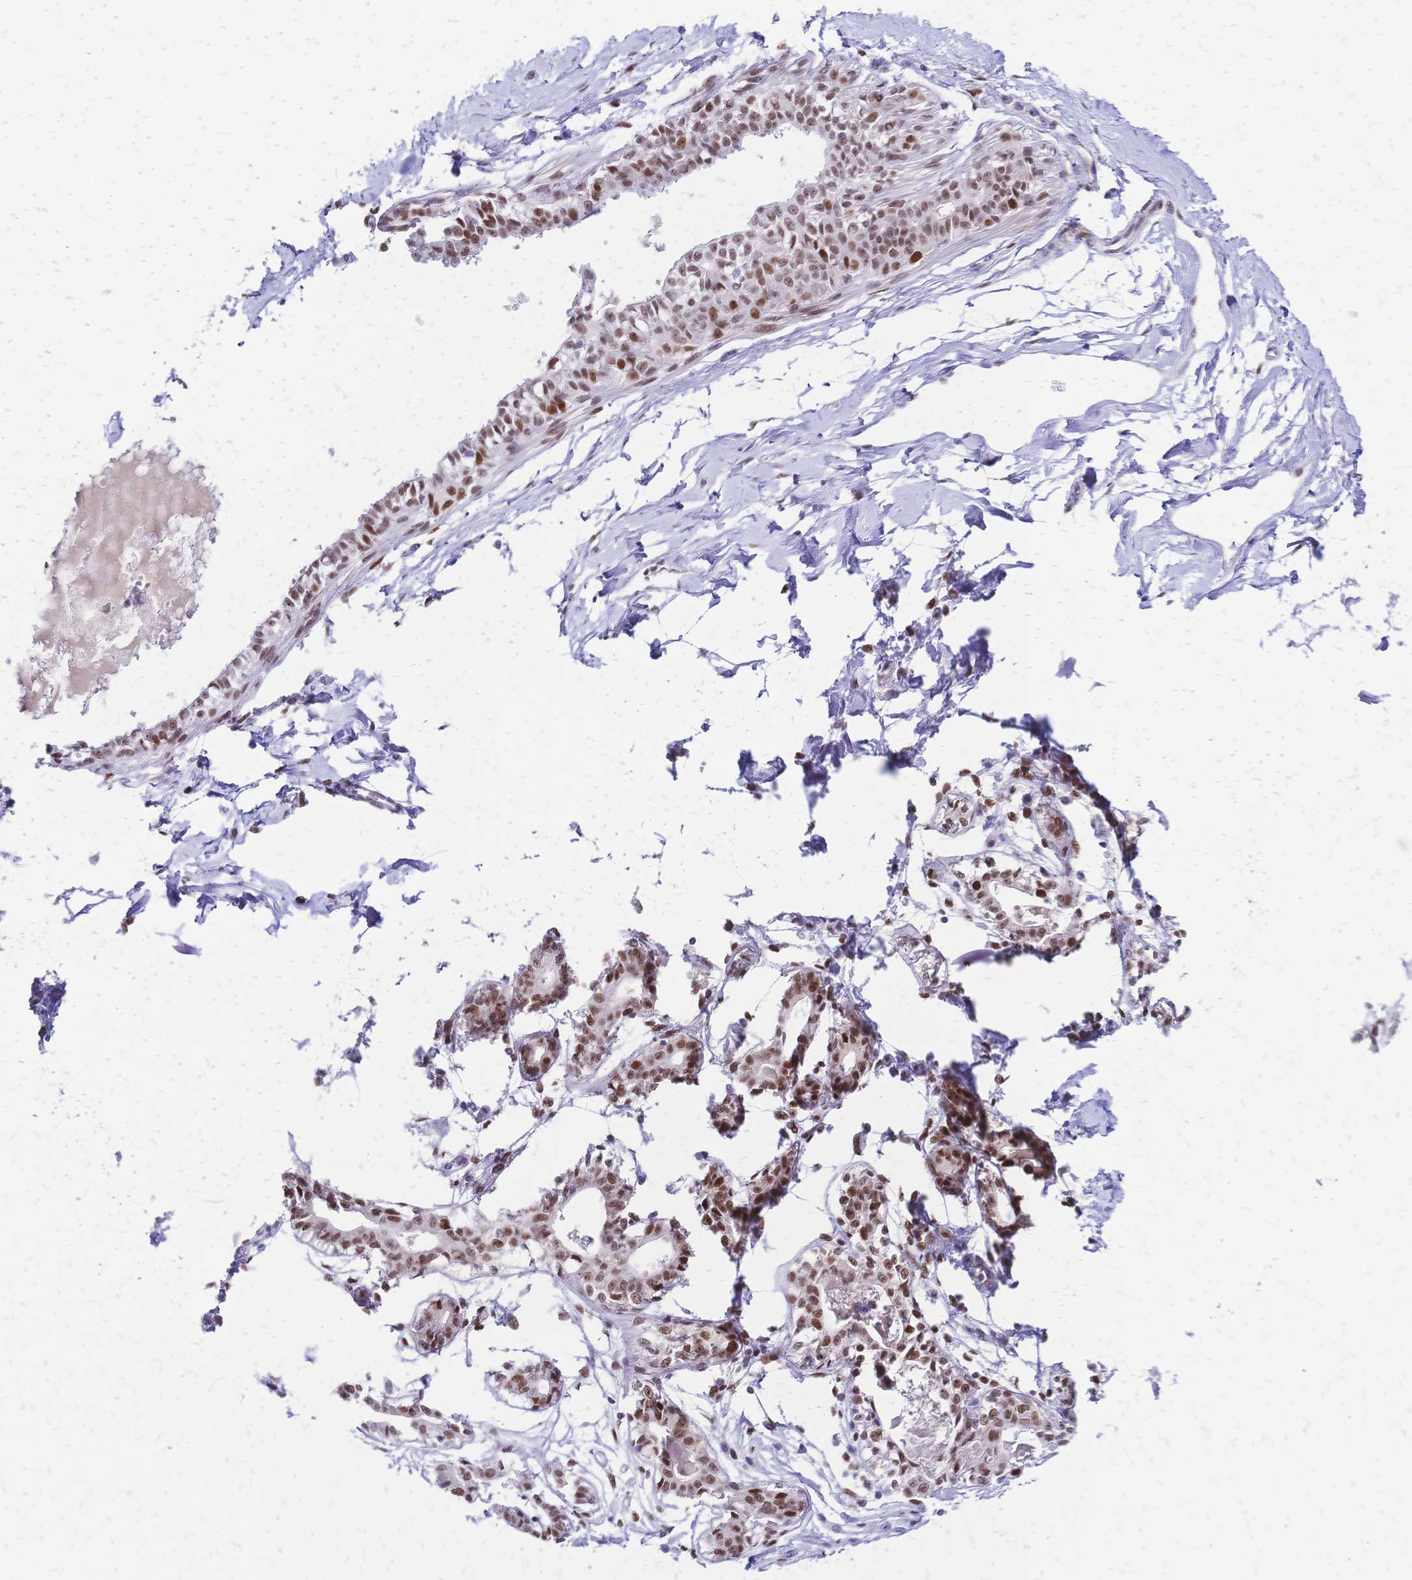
{"staining": {"intensity": "negative", "quantity": "none", "location": "none"}, "tissue": "breast", "cell_type": "Adipocytes", "image_type": "normal", "snomed": [{"axis": "morphology", "description": "Normal tissue, NOS"}, {"axis": "topography", "description": "Breast"}], "caption": "An immunohistochemistry (IHC) photomicrograph of normal breast is shown. There is no staining in adipocytes of breast. Nuclei are stained in blue.", "gene": "NFIC", "patient": {"sex": "female", "age": 45}}